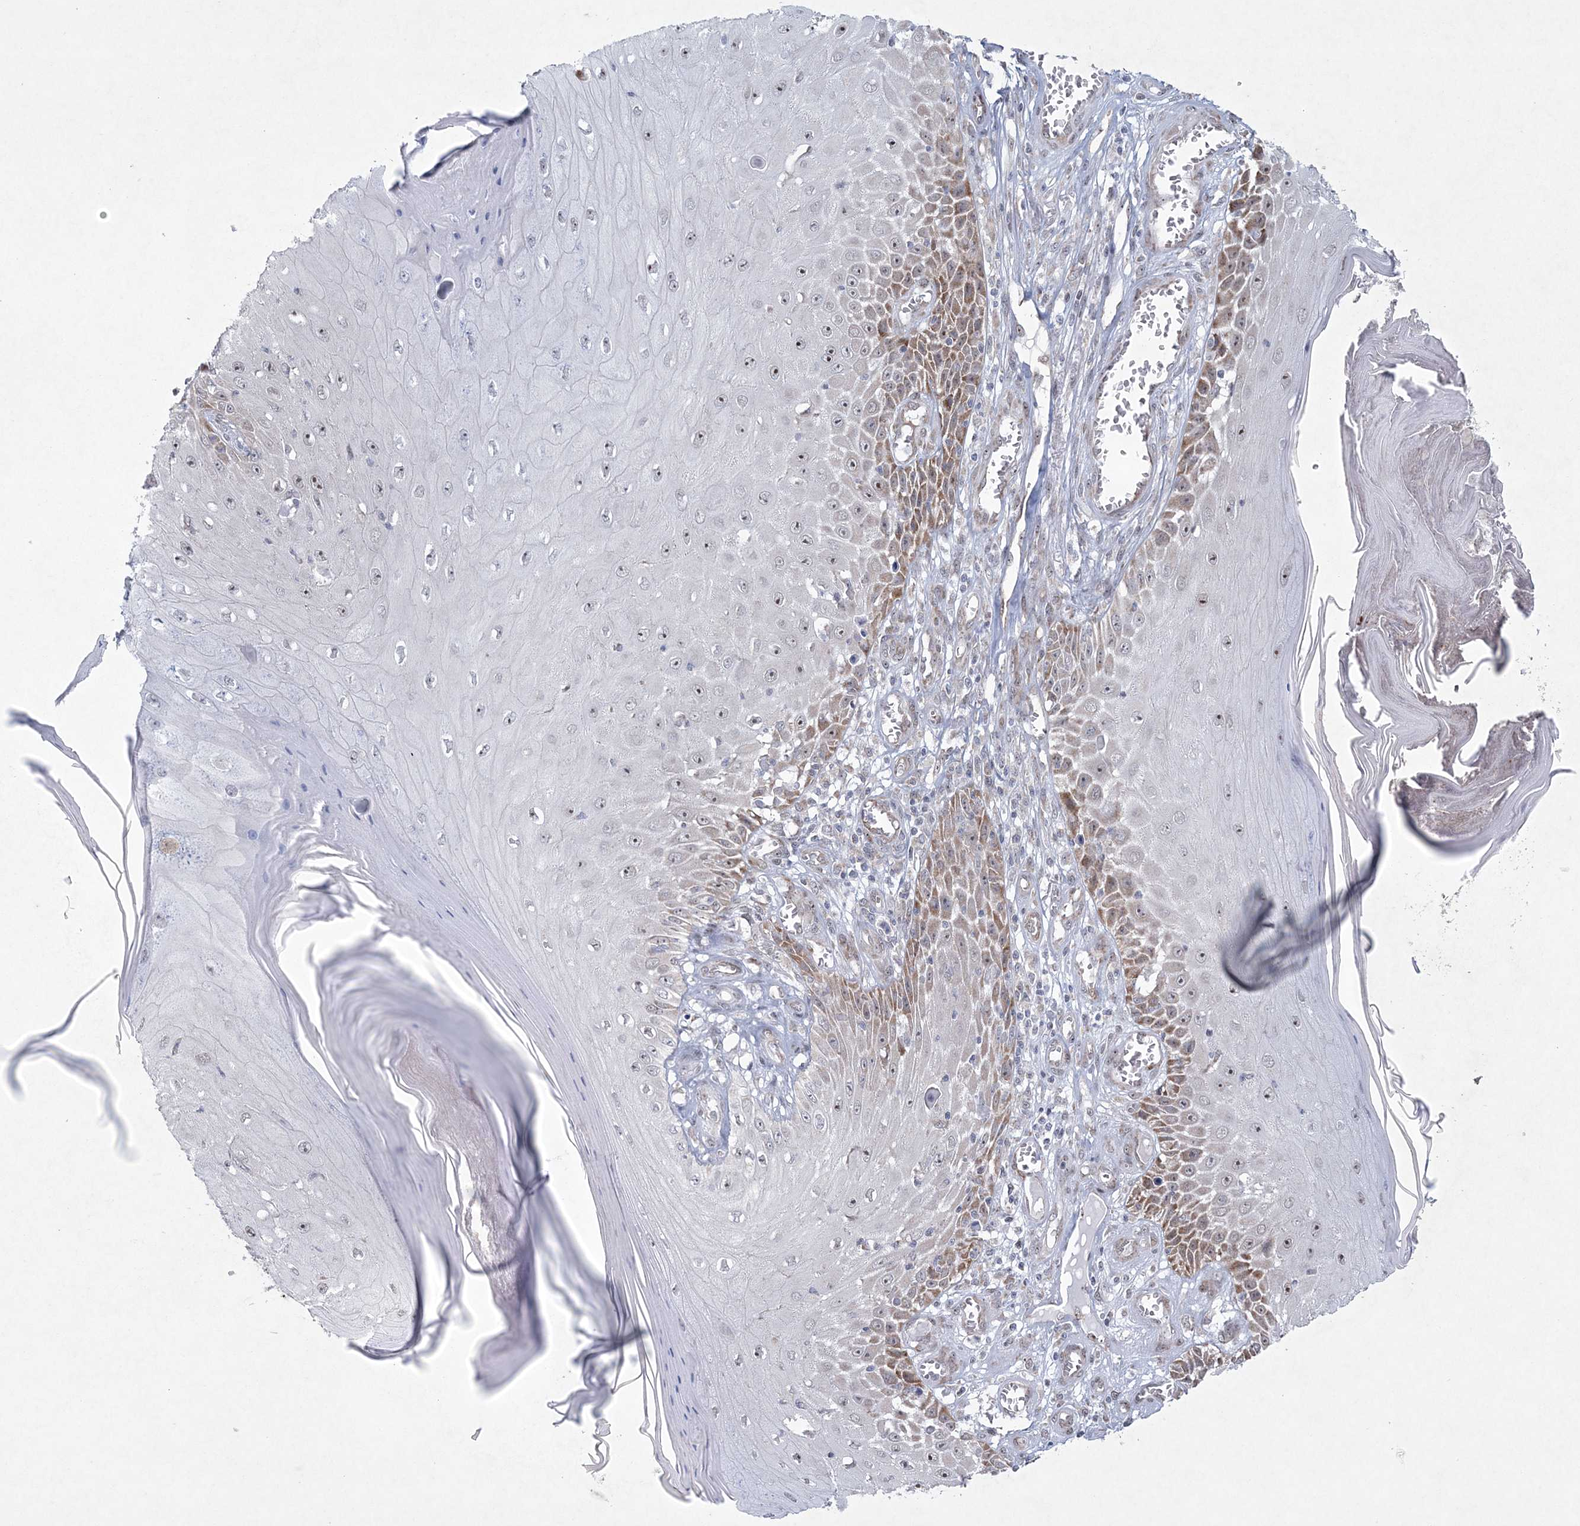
{"staining": {"intensity": "moderate", "quantity": "<25%", "location": "cytoplasmic/membranous"}, "tissue": "skin cancer", "cell_type": "Tumor cells", "image_type": "cancer", "snomed": [{"axis": "morphology", "description": "Squamous cell carcinoma, NOS"}, {"axis": "topography", "description": "Skin"}], "caption": "Tumor cells show low levels of moderate cytoplasmic/membranous expression in approximately <25% of cells in human skin squamous cell carcinoma.", "gene": "CES4A", "patient": {"sex": "female", "age": 73}}